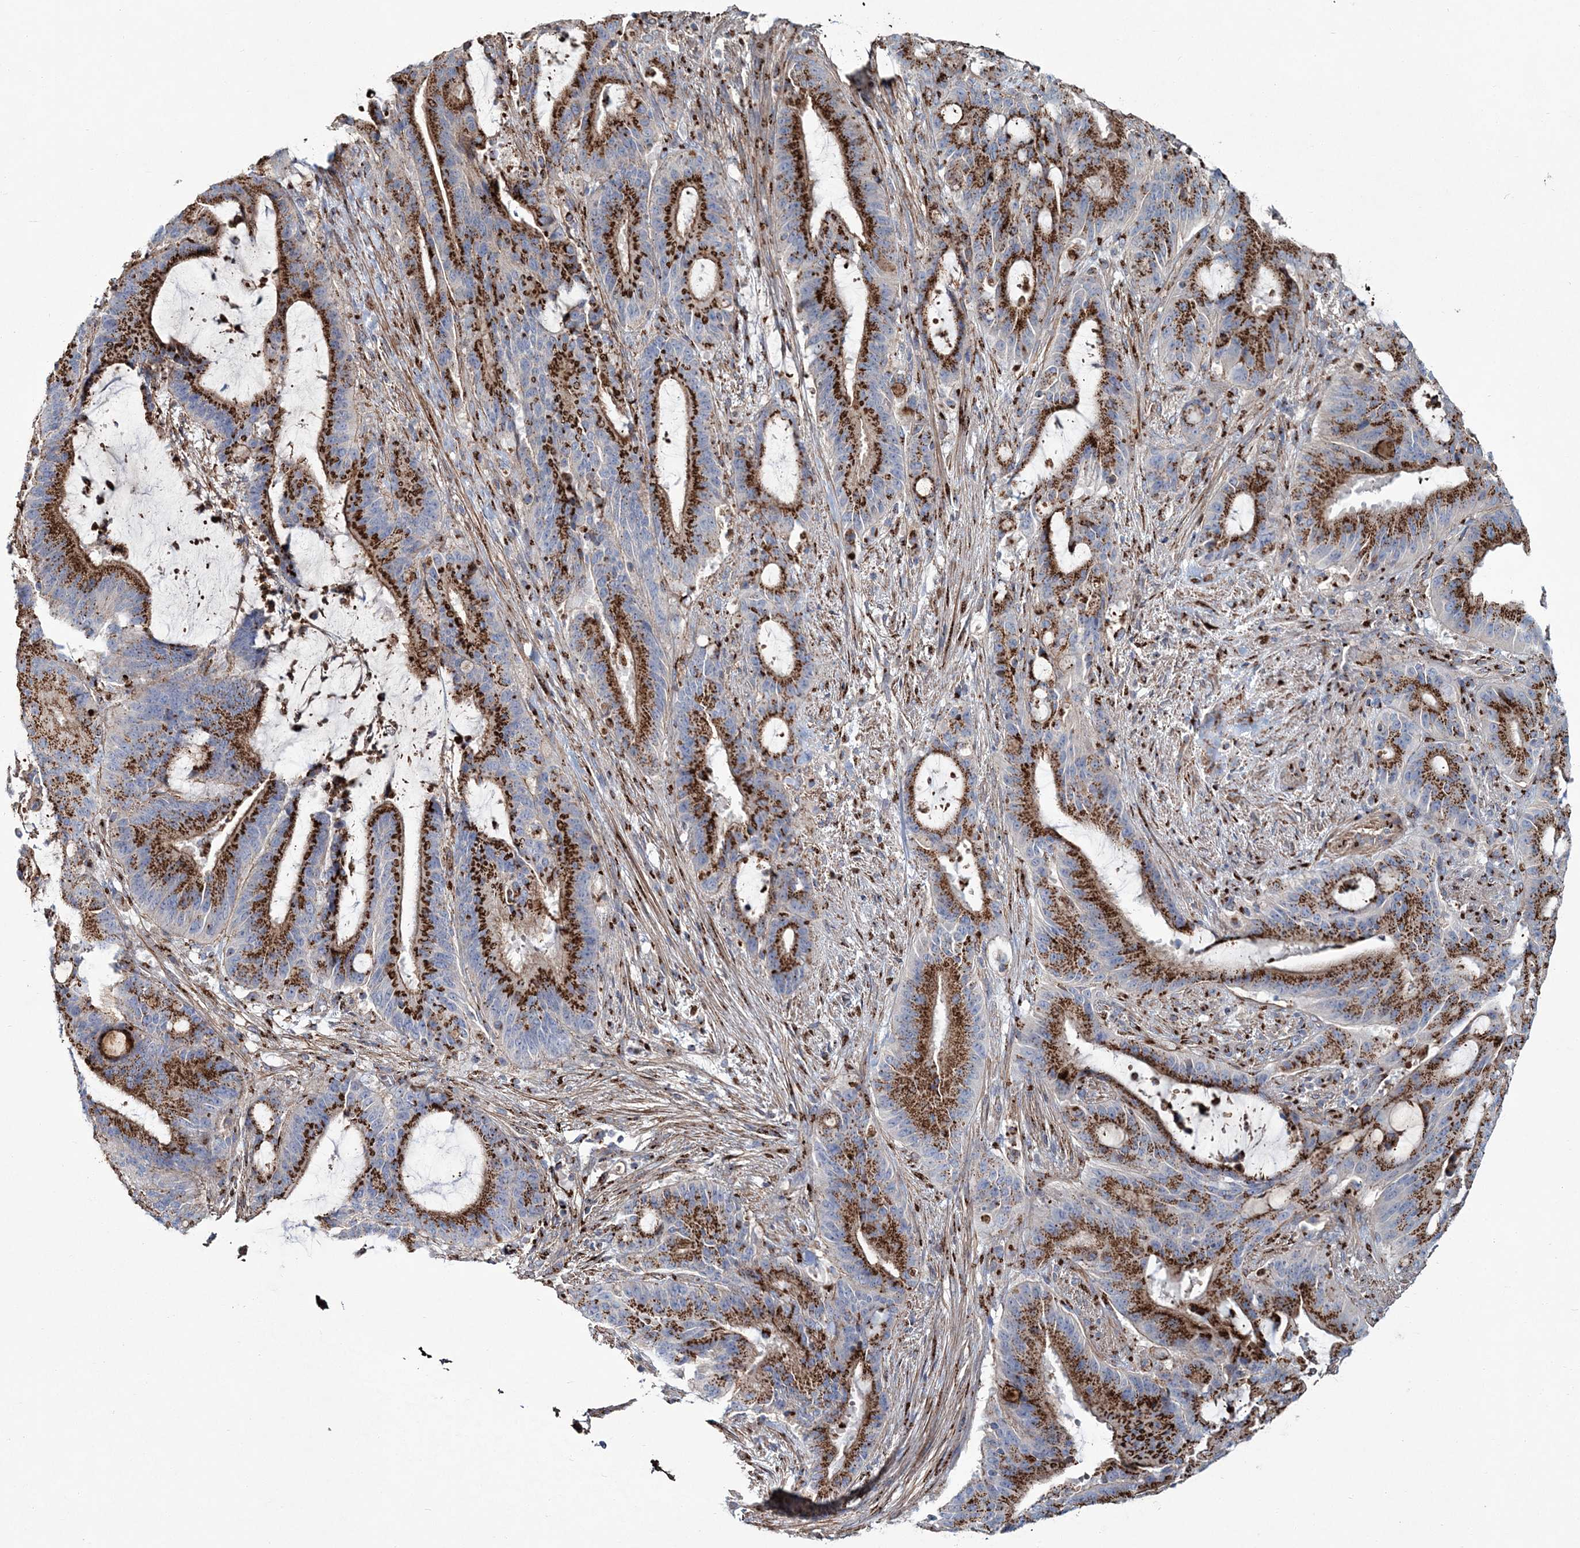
{"staining": {"intensity": "strong", "quantity": ">75%", "location": "cytoplasmic/membranous"}, "tissue": "liver cancer", "cell_type": "Tumor cells", "image_type": "cancer", "snomed": [{"axis": "morphology", "description": "Normal tissue, NOS"}, {"axis": "morphology", "description": "Cholangiocarcinoma"}, {"axis": "topography", "description": "Liver"}, {"axis": "topography", "description": "Peripheral nerve tissue"}], "caption": "Protein analysis of liver cancer (cholangiocarcinoma) tissue demonstrates strong cytoplasmic/membranous expression in approximately >75% of tumor cells.", "gene": "MAN1A2", "patient": {"sex": "female", "age": 73}}